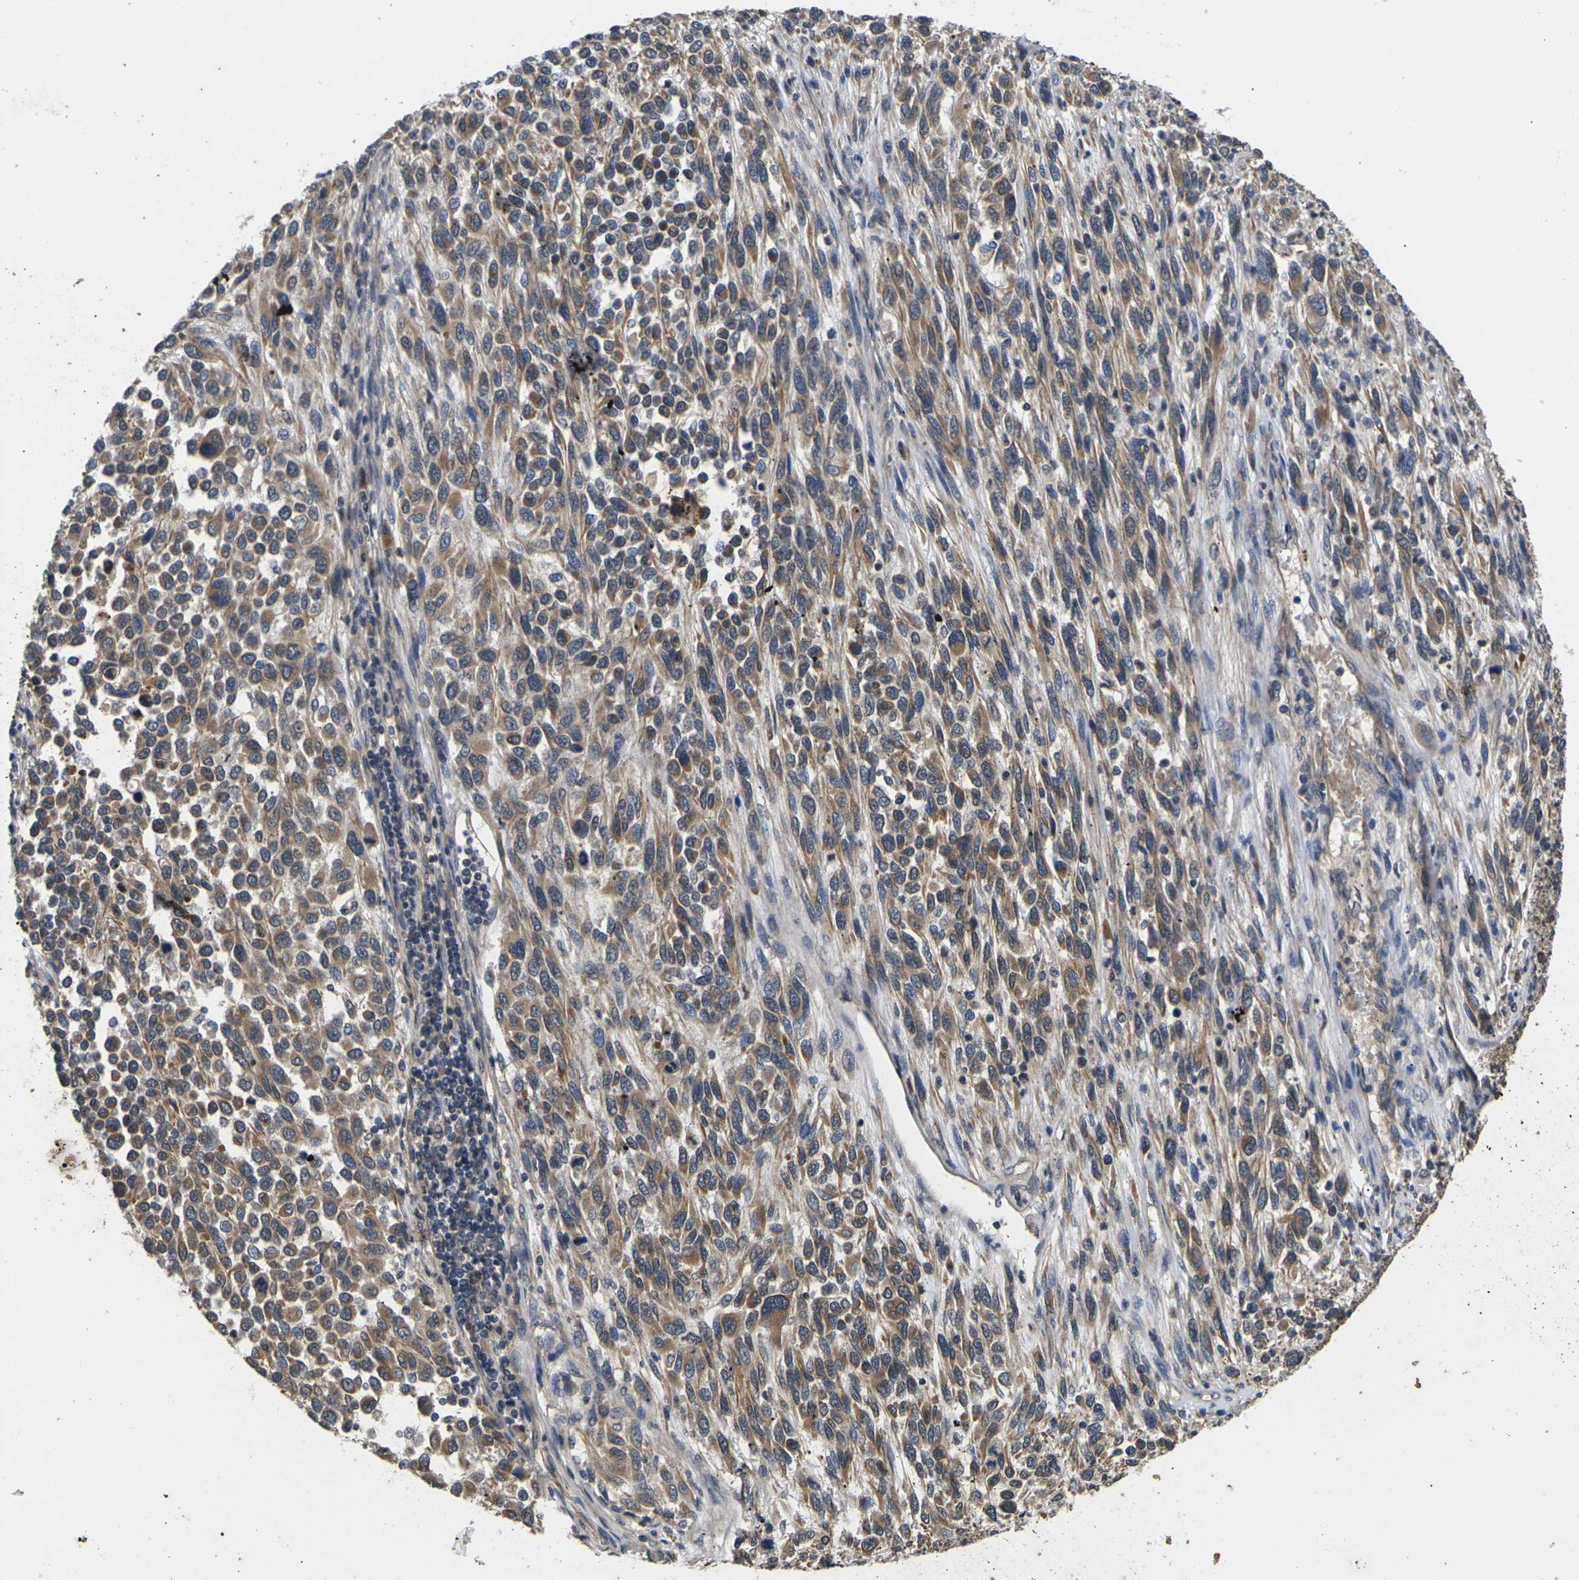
{"staining": {"intensity": "moderate", "quantity": ">75%", "location": "cytoplasmic/membranous"}, "tissue": "melanoma", "cell_type": "Tumor cells", "image_type": "cancer", "snomed": [{"axis": "morphology", "description": "Malignant melanoma, Metastatic site"}, {"axis": "topography", "description": "Lymph node"}], "caption": "High-magnification brightfield microscopy of malignant melanoma (metastatic site) stained with DAB (brown) and counterstained with hematoxylin (blue). tumor cells exhibit moderate cytoplasmic/membranous staining is seen in about>75% of cells.", "gene": "DKK2", "patient": {"sex": "male", "age": 61}}